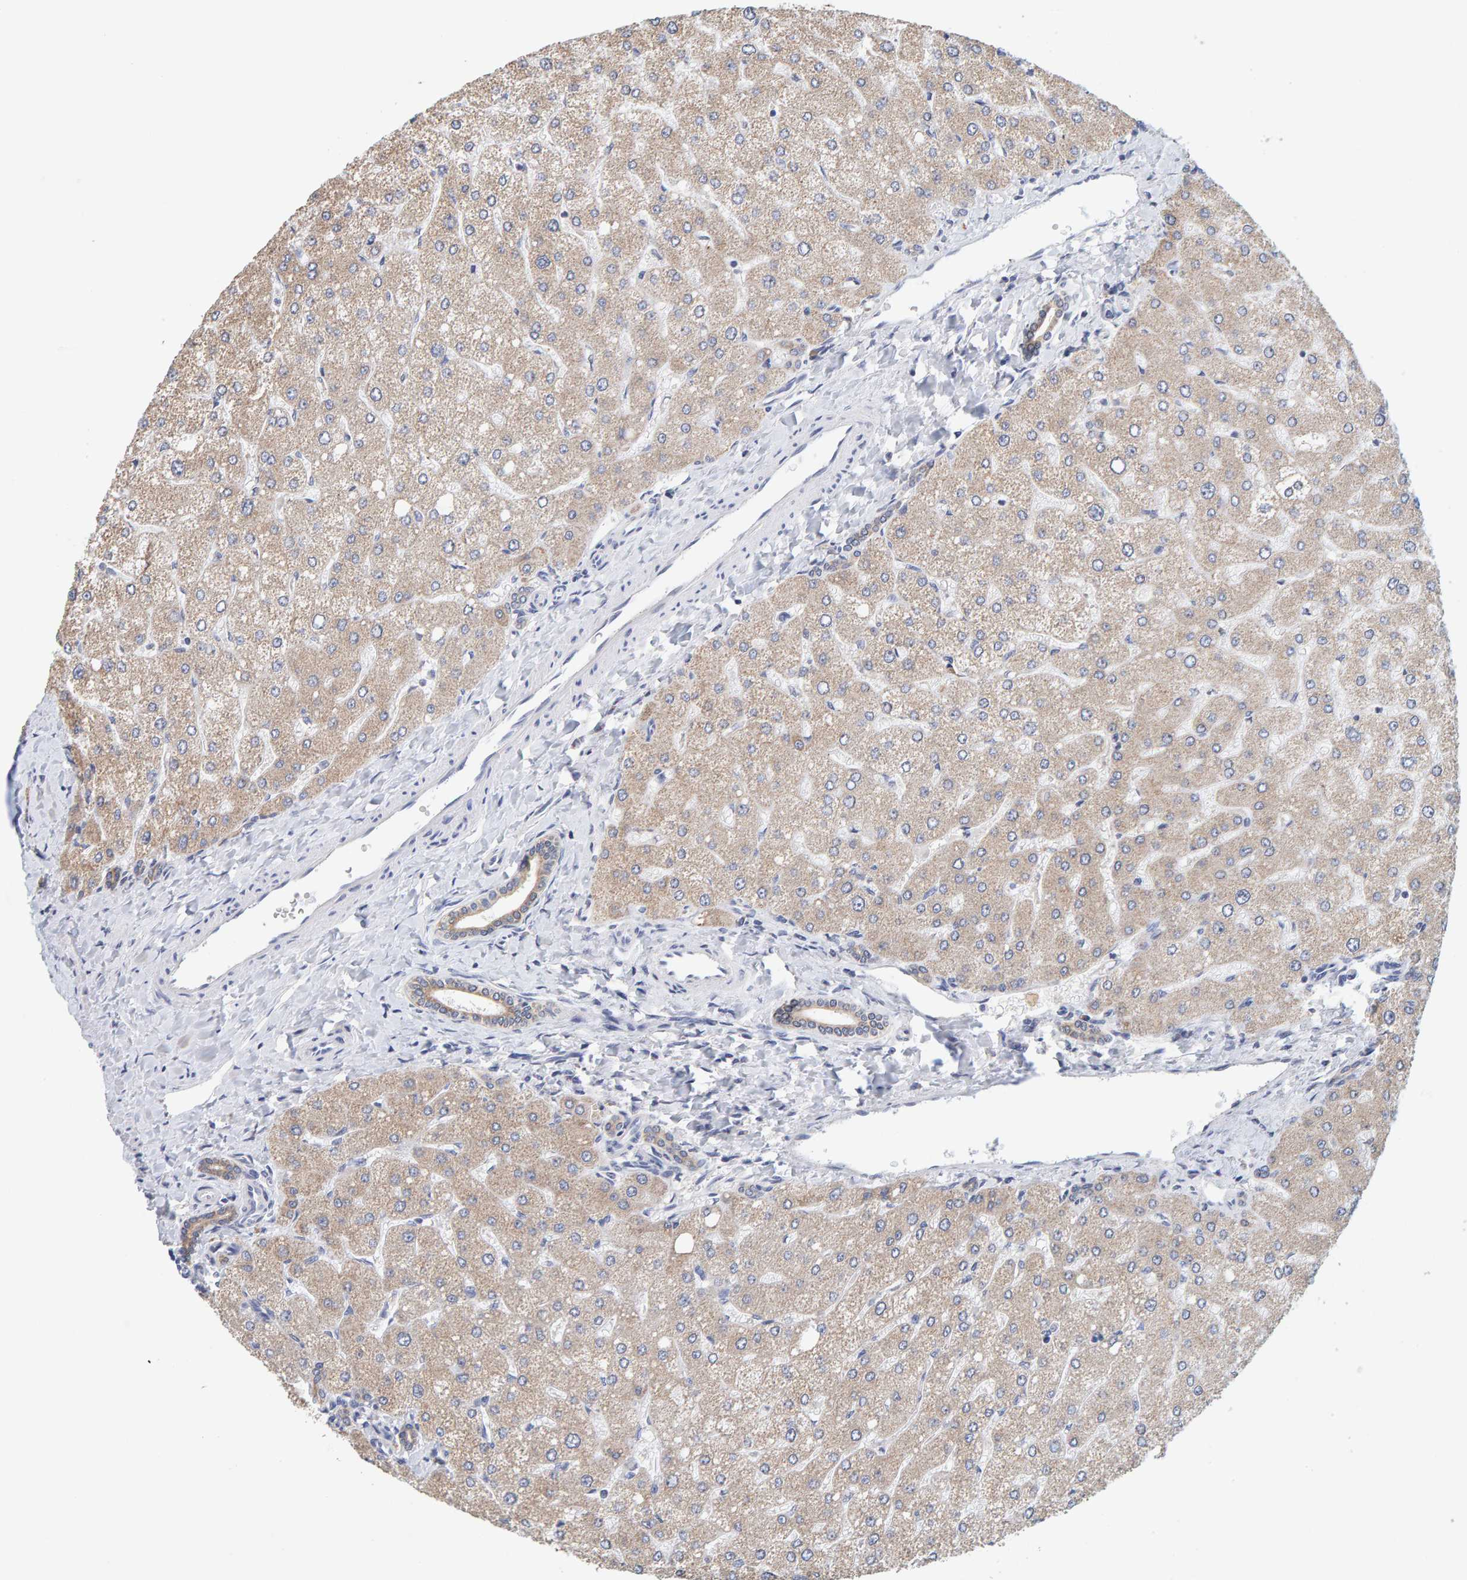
{"staining": {"intensity": "moderate", "quantity": ">75%", "location": "cytoplasmic/membranous"}, "tissue": "liver", "cell_type": "Cholangiocytes", "image_type": "normal", "snomed": [{"axis": "morphology", "description": "Normal tissue, NOS"}, {"axis": "topography", "description": "Liver"}], "caption": "Normal liver displays moderate cytoplasmic/membranous expression in approximately >75% of cholangiocytes, visualized by immunohistochemistry.", "gene": "SGPL1", "patient": {"sex": "male", "age": 55}}